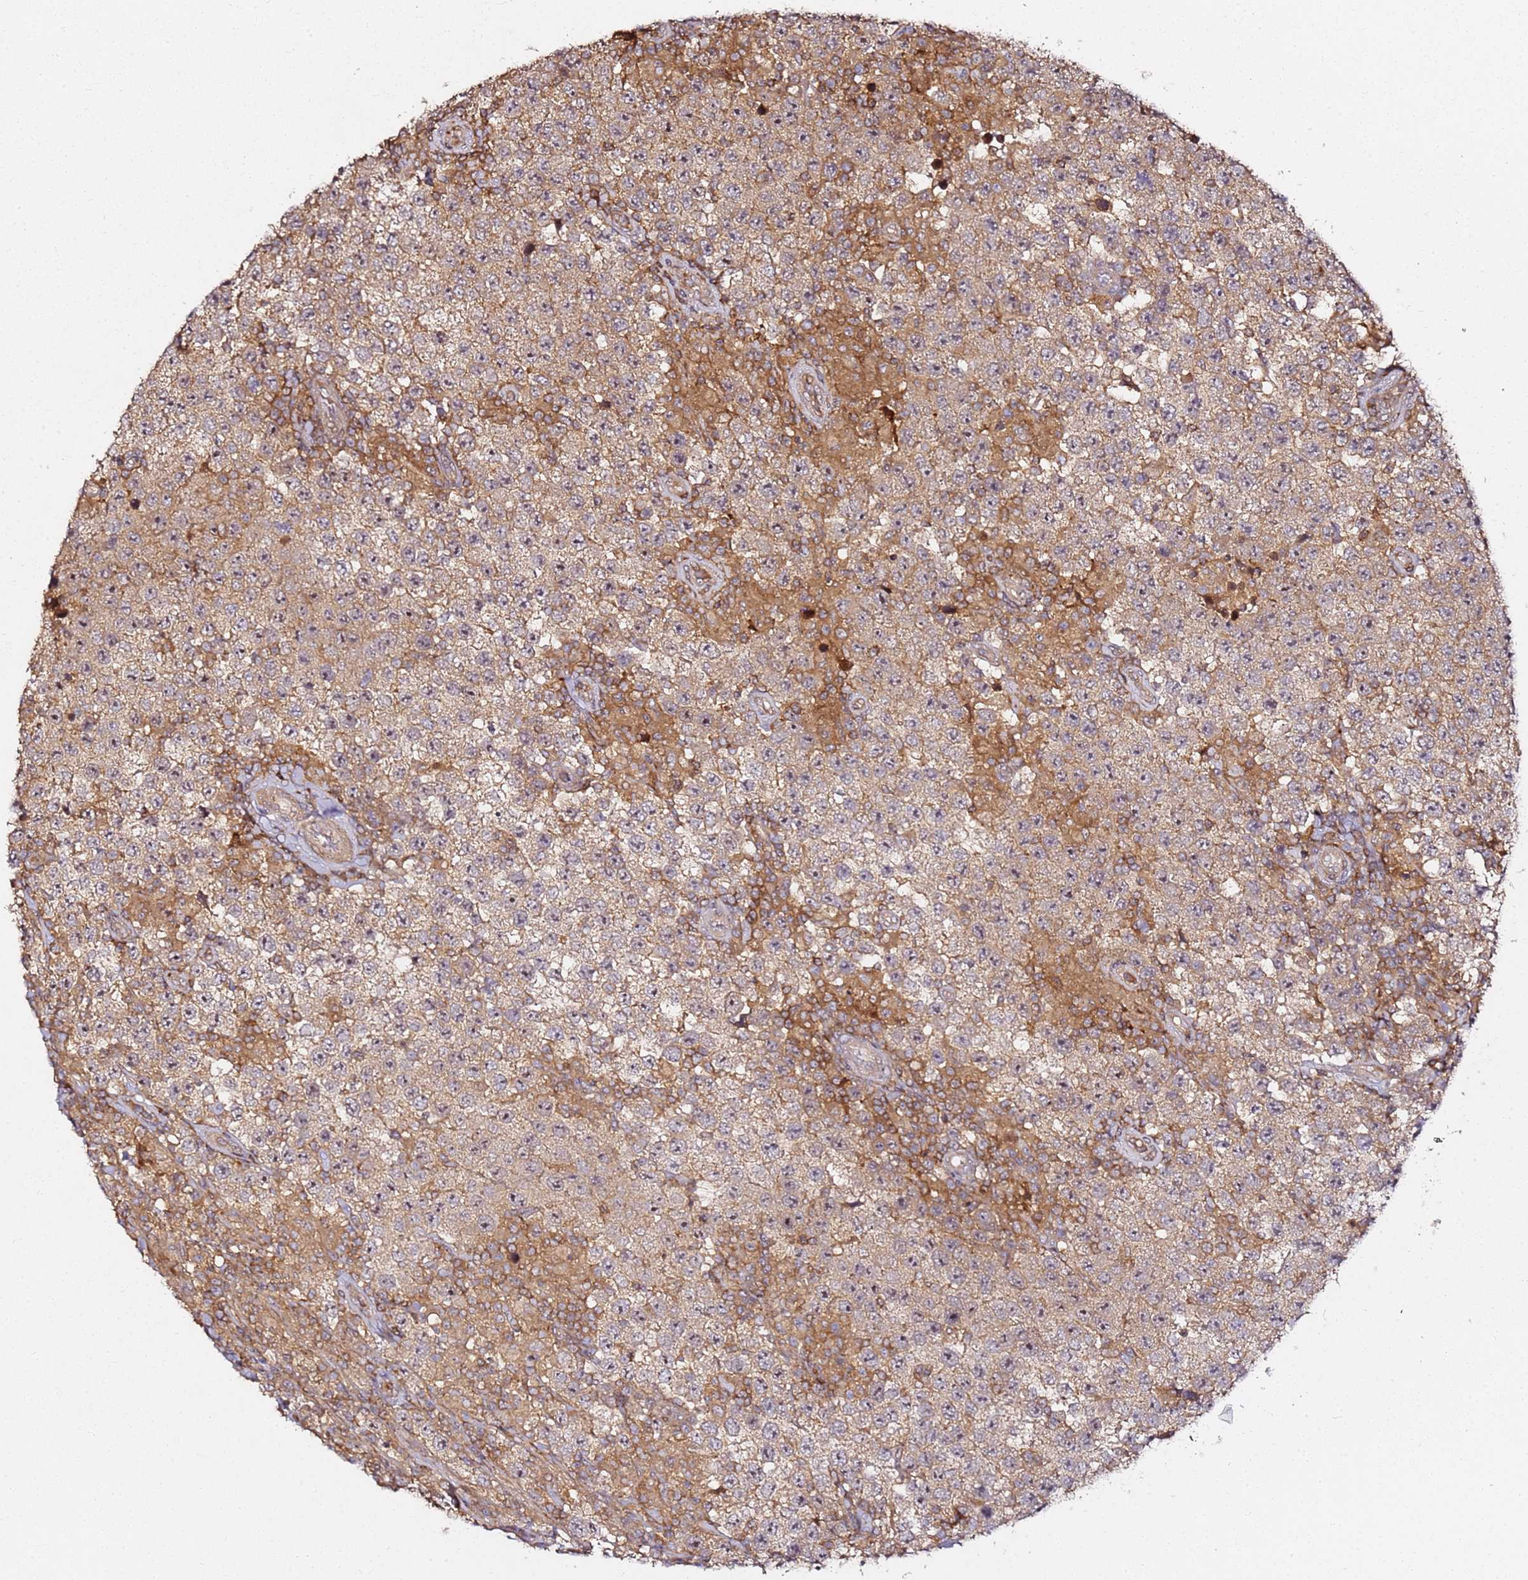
{"staining": {"intensity": "weak", "quantity": ">75%", "location": "cytoplasmic/membranous"}, "tissue": "testis cancer", "cell_type": "Tumor cells", "image_type": "cancer", "snomed": [{"axis": "morphology", "description": "Normal tissue, NOS"}, {"axis": "morphology", "description": "Urothelial carcinoma, High grade"}, {"axis": "morphology", "description": "Seminoma, NOS"}, {"axis": "morphology", "description": "Carcinoma, Embryonal, NOS"}, {"axis": "topography", "description": "Urinary bladder"}, {"axis": "topography", "description": "Testis"}], "caption": "This photomicrograph exhibits testis cancer (embryonal carcinoma) stained with immunohistochemistry (IHC) to label a protein in brown. The cytoplasmic/membranous of tumor cells show weak positivity for the protein. Nuclei are counter-stained blue.", "gene": "PRMT7", "patient": {"sex": "male", "age": 41}}